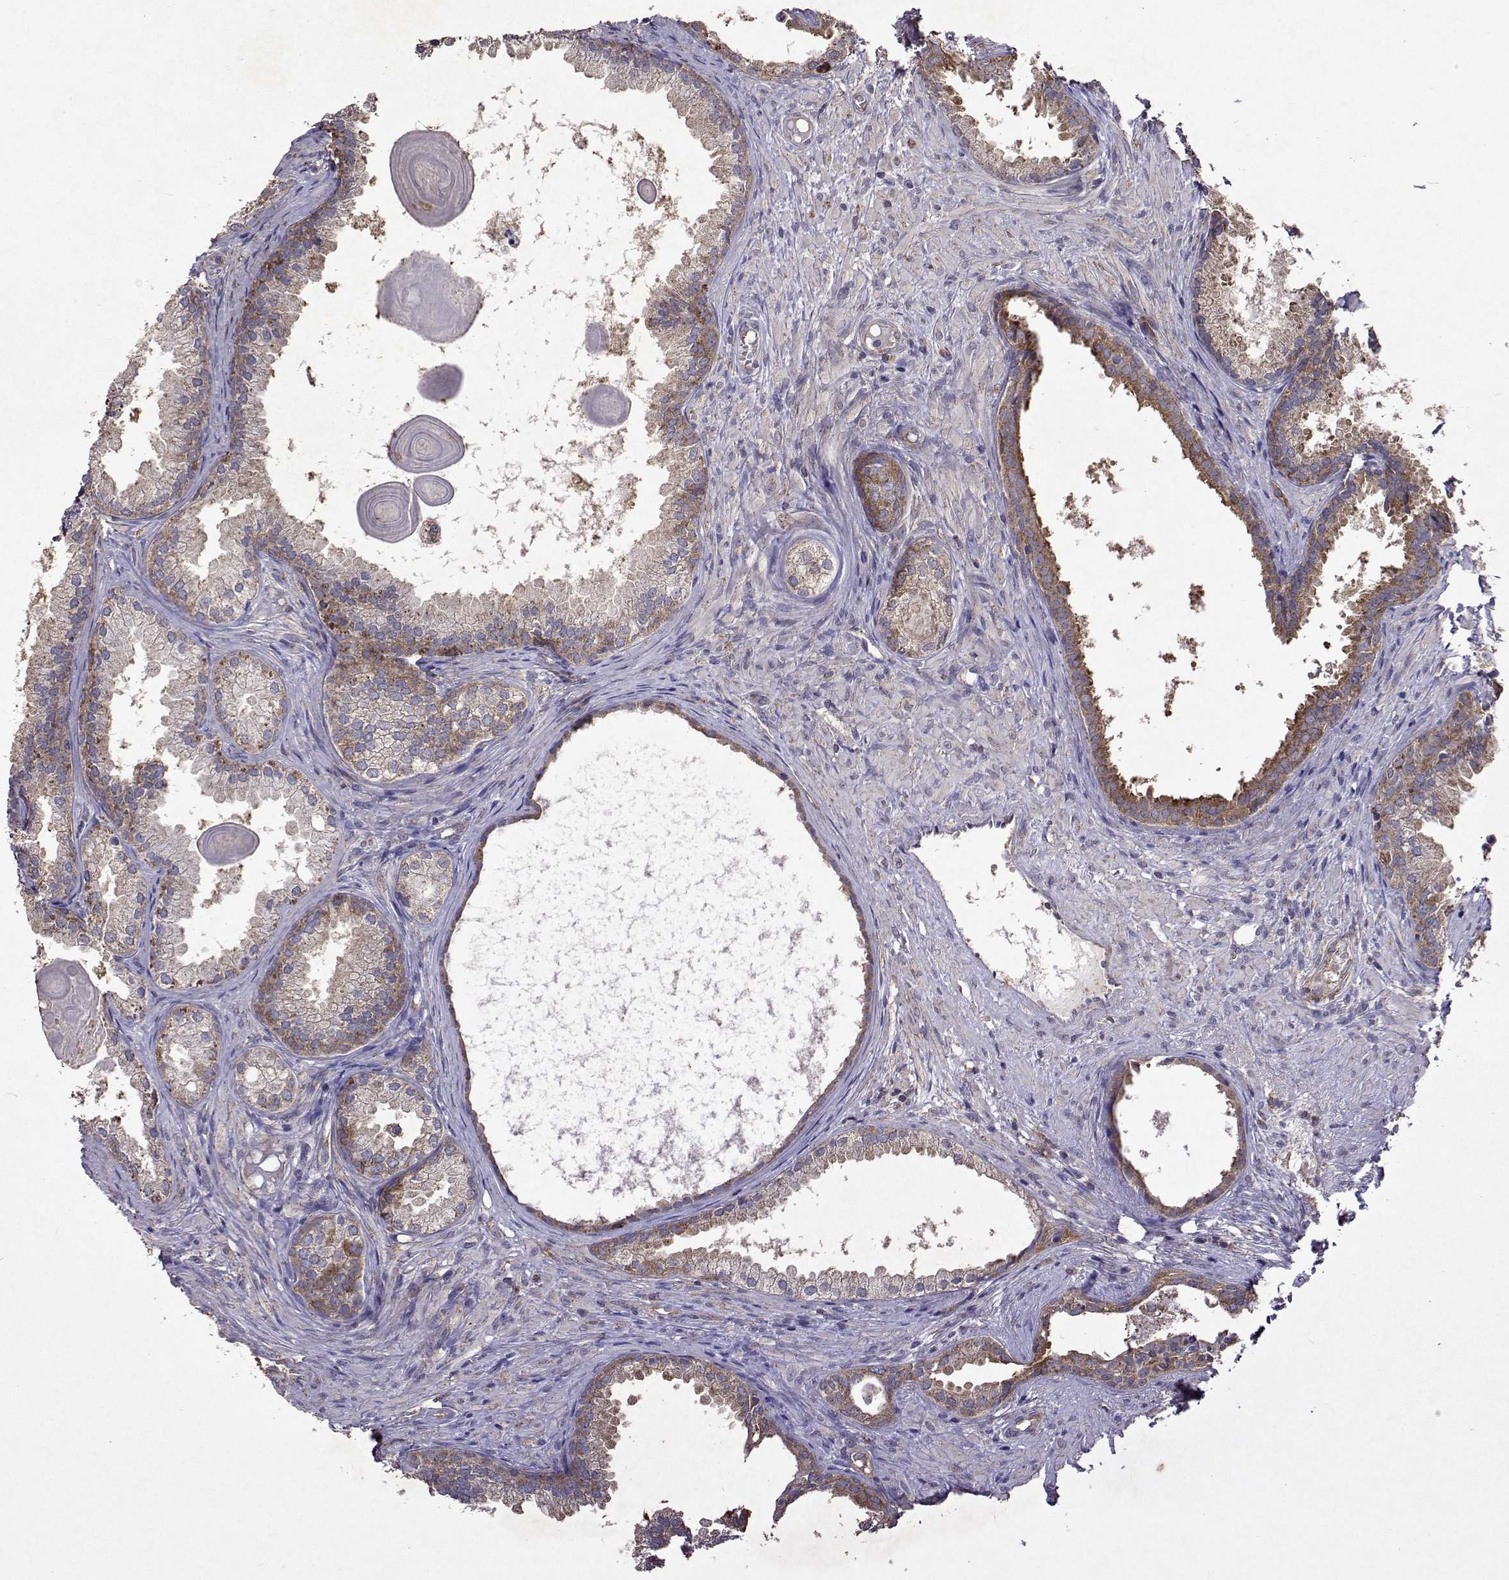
{"staining": {"intensity": "weak", "quantity": "<25%", "location": "cytoplasmic/membranous"}, "tissue": "prostate cancer", "cell_type": "Tumor cells", "image_type": "cancer", "snomed": [{"axis": "morphology", "description": "Adenocarcinoma, High grade"}, {"axis": "topography", "description": "Prostate"}], "caption": "A high-resolution micrograph shows IHC staining of prostate cancer, which shows no significant staining in tumor cells.", "gene": "TARBP2", "patient": {"sex": "male", "age": 83}}